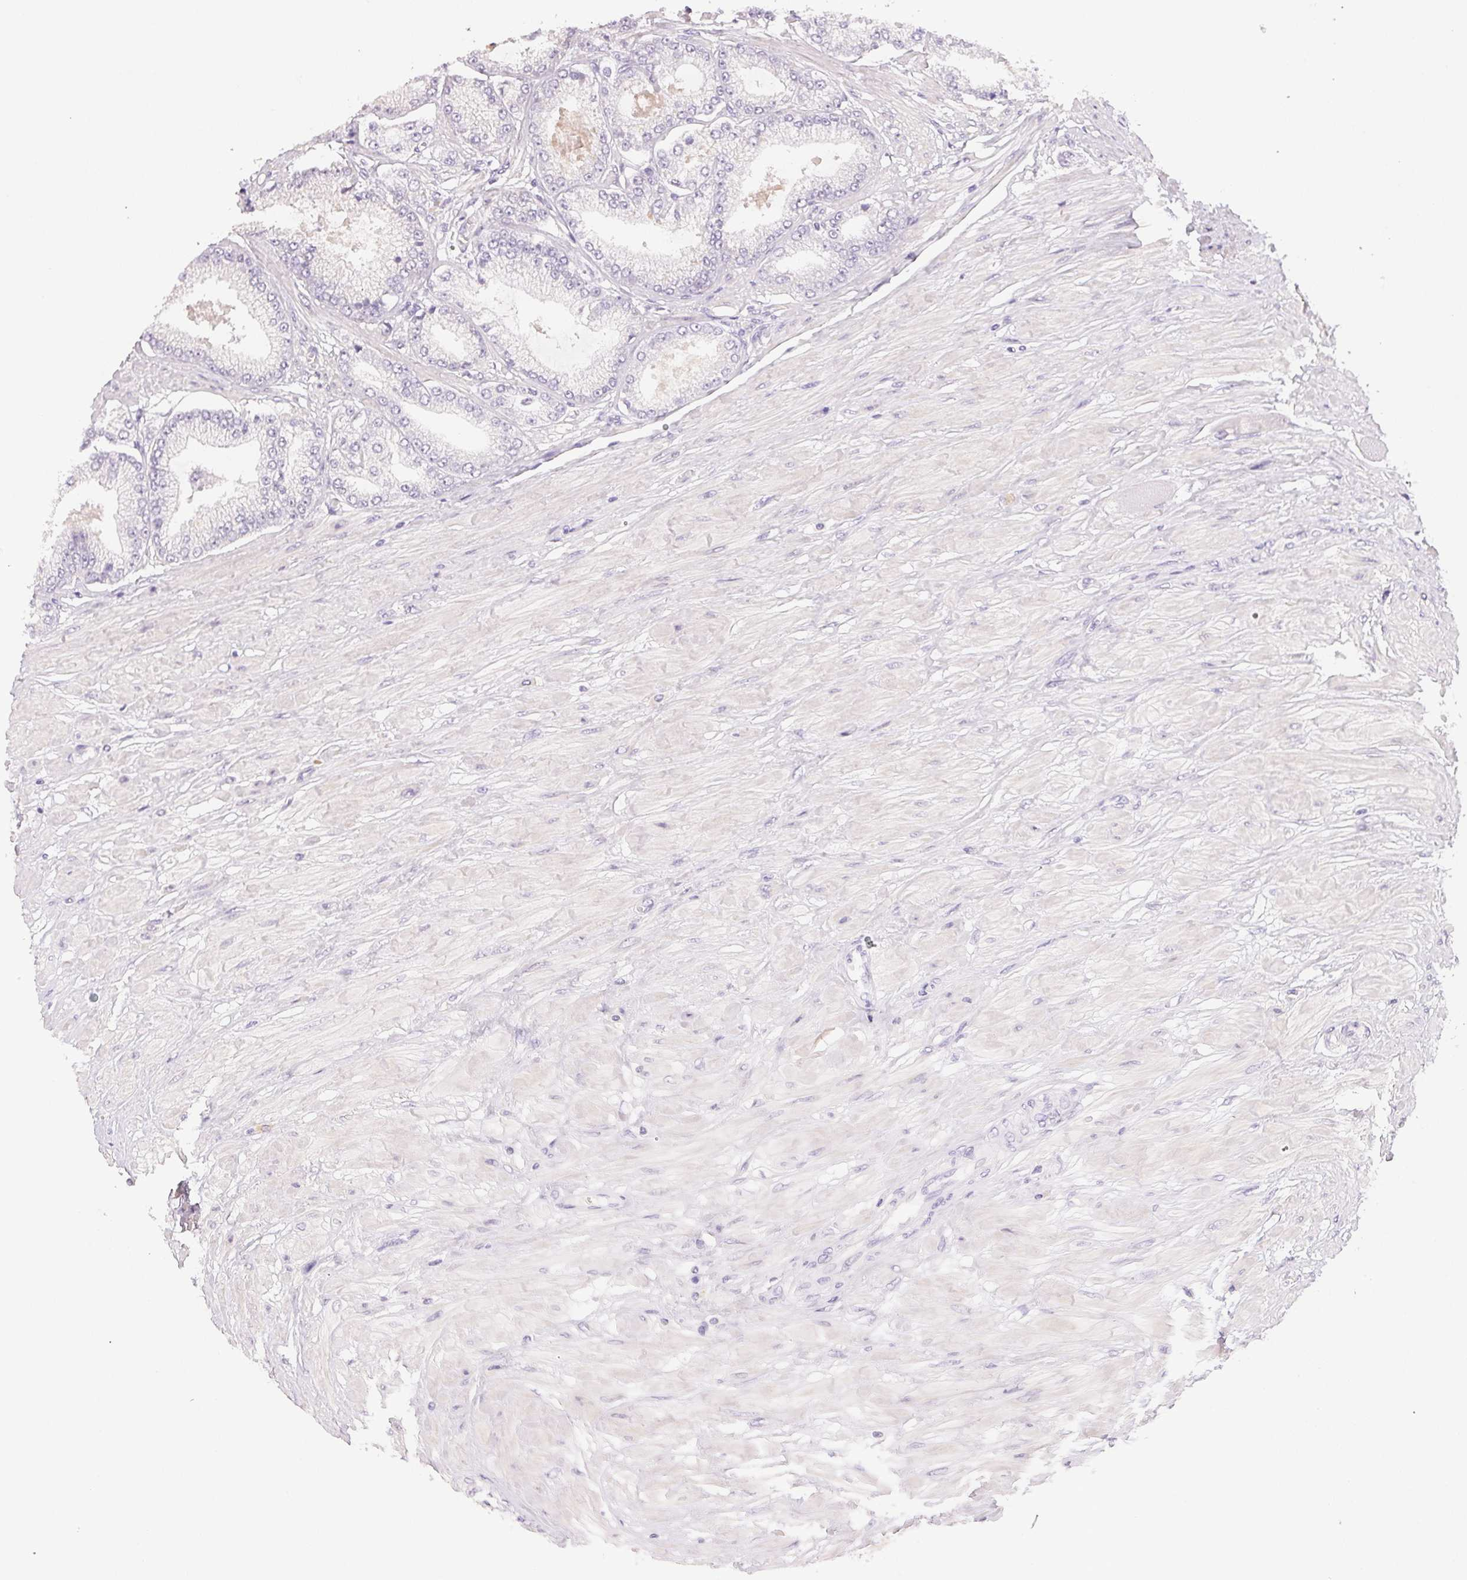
{"staining": {"intensity": "negative", "quantity": "none", "location": "none"}, "tissue": "prostate cancer", "cell_type": "Tumor cells", "image_type": "cancer", "snomed": [{"axis": "morphology", "description": "Adenocarcinoma, Low grade"}, {"axis": "topography", "description": "Prostate"}], "caption": "Human adenocarcinoma (low-grade) (prostate) stained for a protein using immunohistochemistry (IHC) shows no positivity in tumor cells.", "gene": "BPIFB2", "patient": {"sex": "male", "age": 55}}